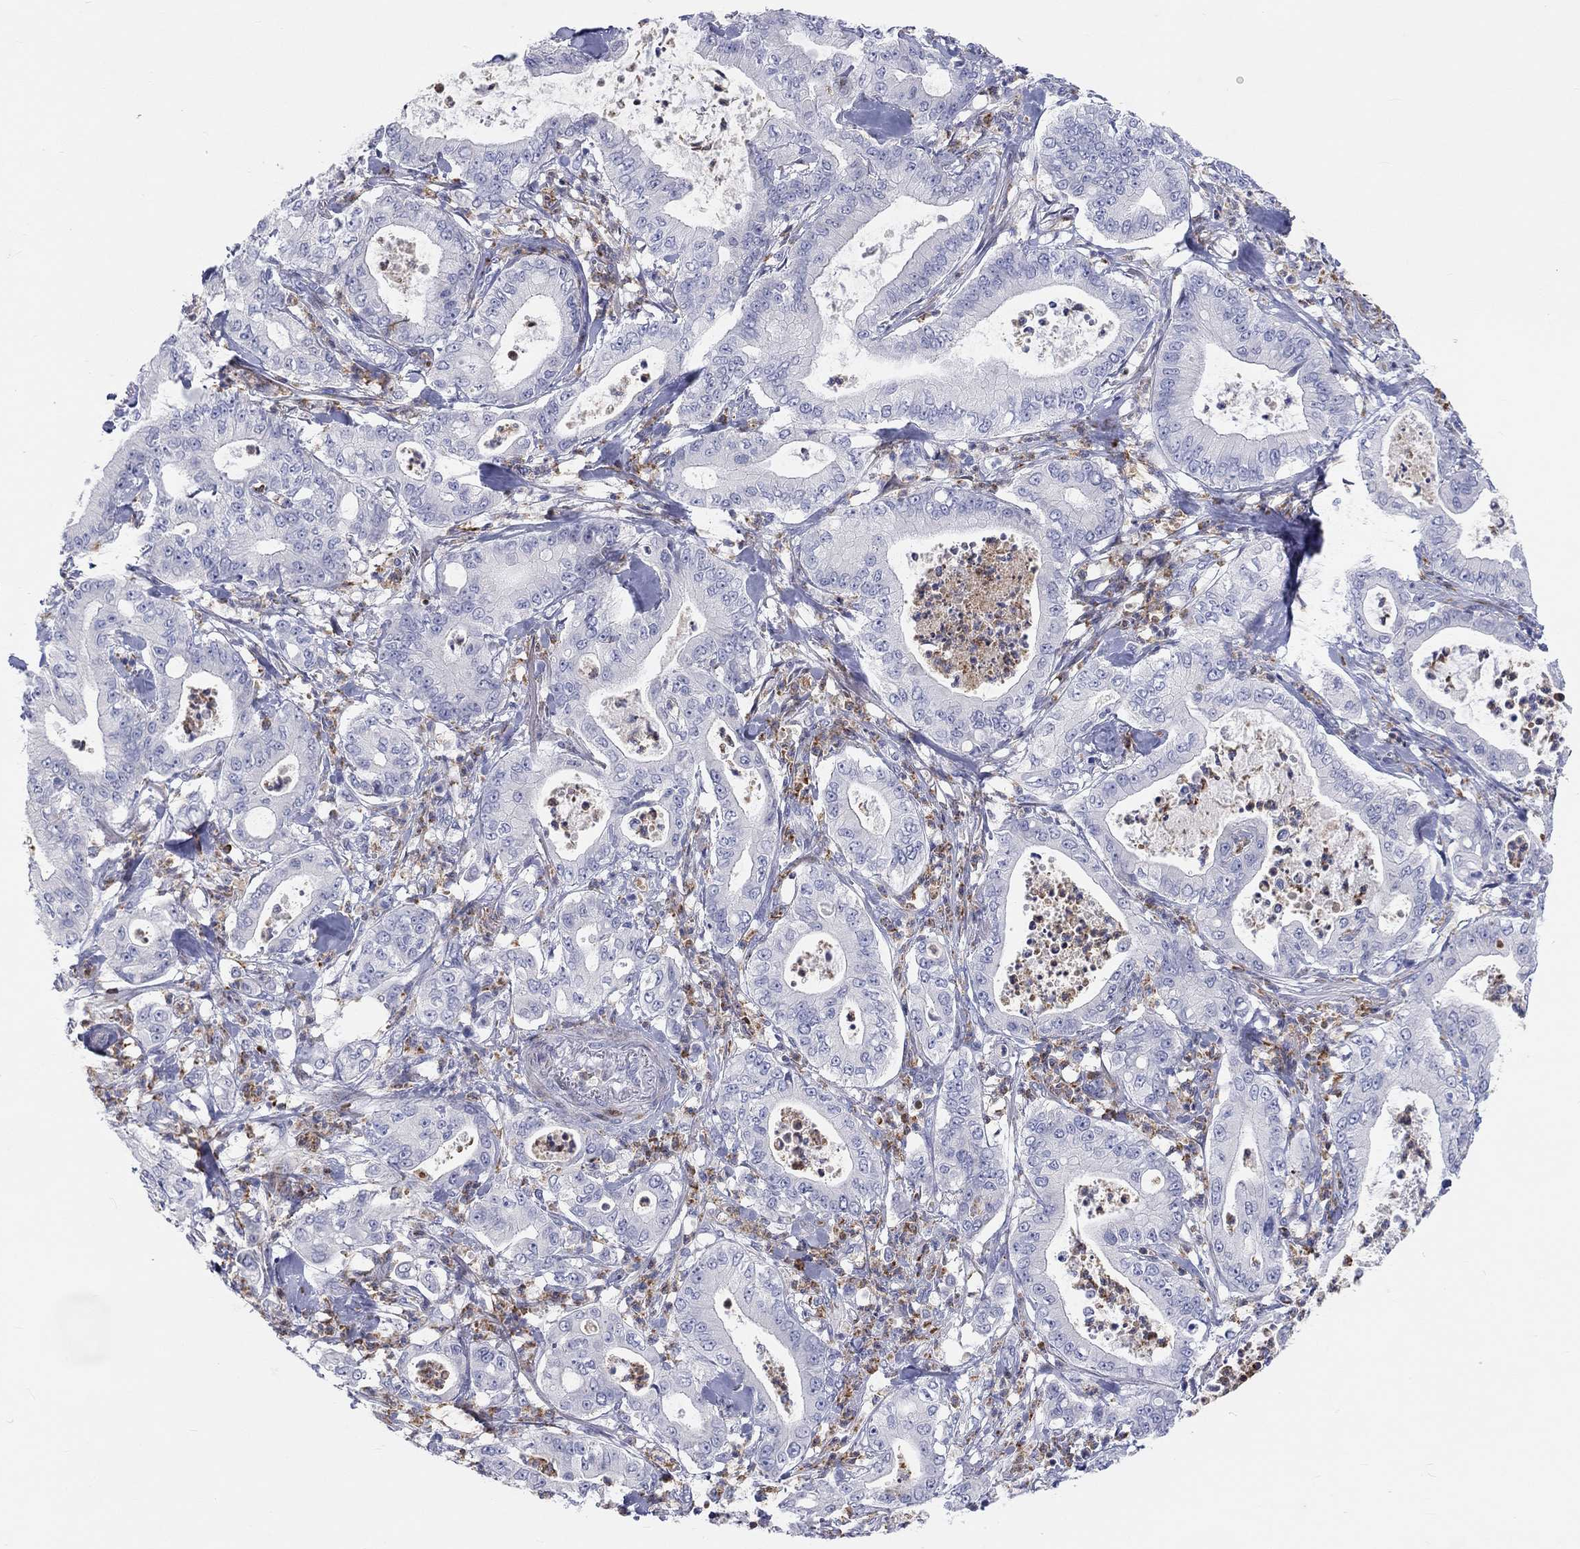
{"staining": {"intensity": "negative", "quantity": "none", "location": "none"}, "tissue": "pancreatic cancer", "cell_type": "Tumor cells", "image_type": "cancer", "snomed": [{"axis": "morphology", "description": "Adenocarcinoma, NOS"}, {"axis": "topography", "description": "Pancreas"}], "caption": "This is a micrograph of immunohistochemistry staining of adenocarcinoma (pancreatic), which shows no expression in tumor cells. Brightfield microscopy of immunohistochemistry stained with DAB (brown) and hematoxylin (blue), captured at high magnification.", "gene": "ARHGAP36", "patient": {"sex": "male", "age": 71}}